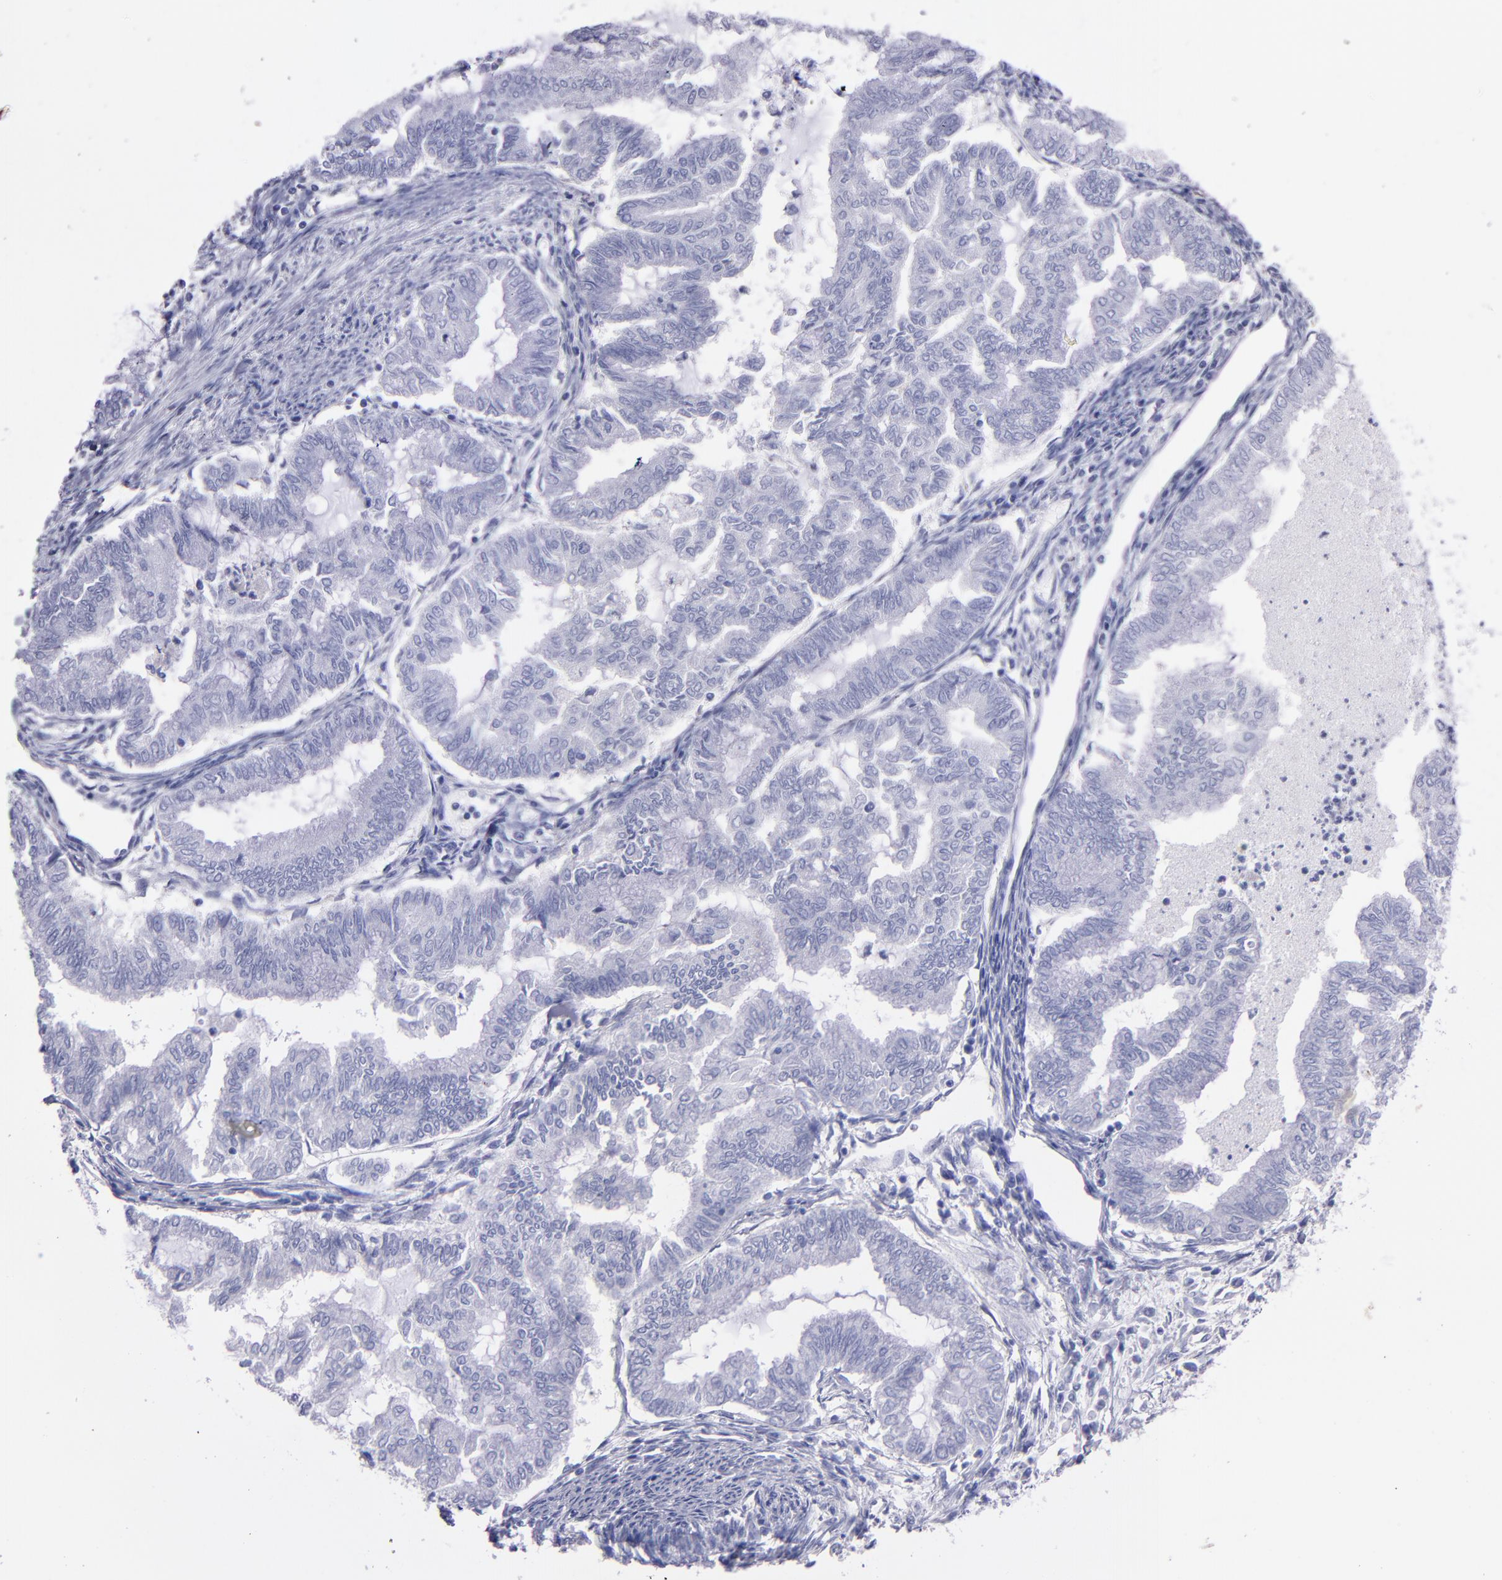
{"staining": {"intensity": "negative", "quantity": "none", "location": "none"}, "tissue": "endometrial cancer", "cell_type": "Tumor cells", "image_type": "cancer", "snomed": [{"axis": "morphology", "description": "Adenocarcinoma, NOS"}, {"axis": "topography", "description": "Endometrium"}], "caption": "A high-resolution image shows immunohistochemistry (IHC) staining of adenocarcinoma (endometrial), which exhibits no significant staining in tumor cells.", "gene": "TG", "patient": {"sex": "female", "age": 79}}